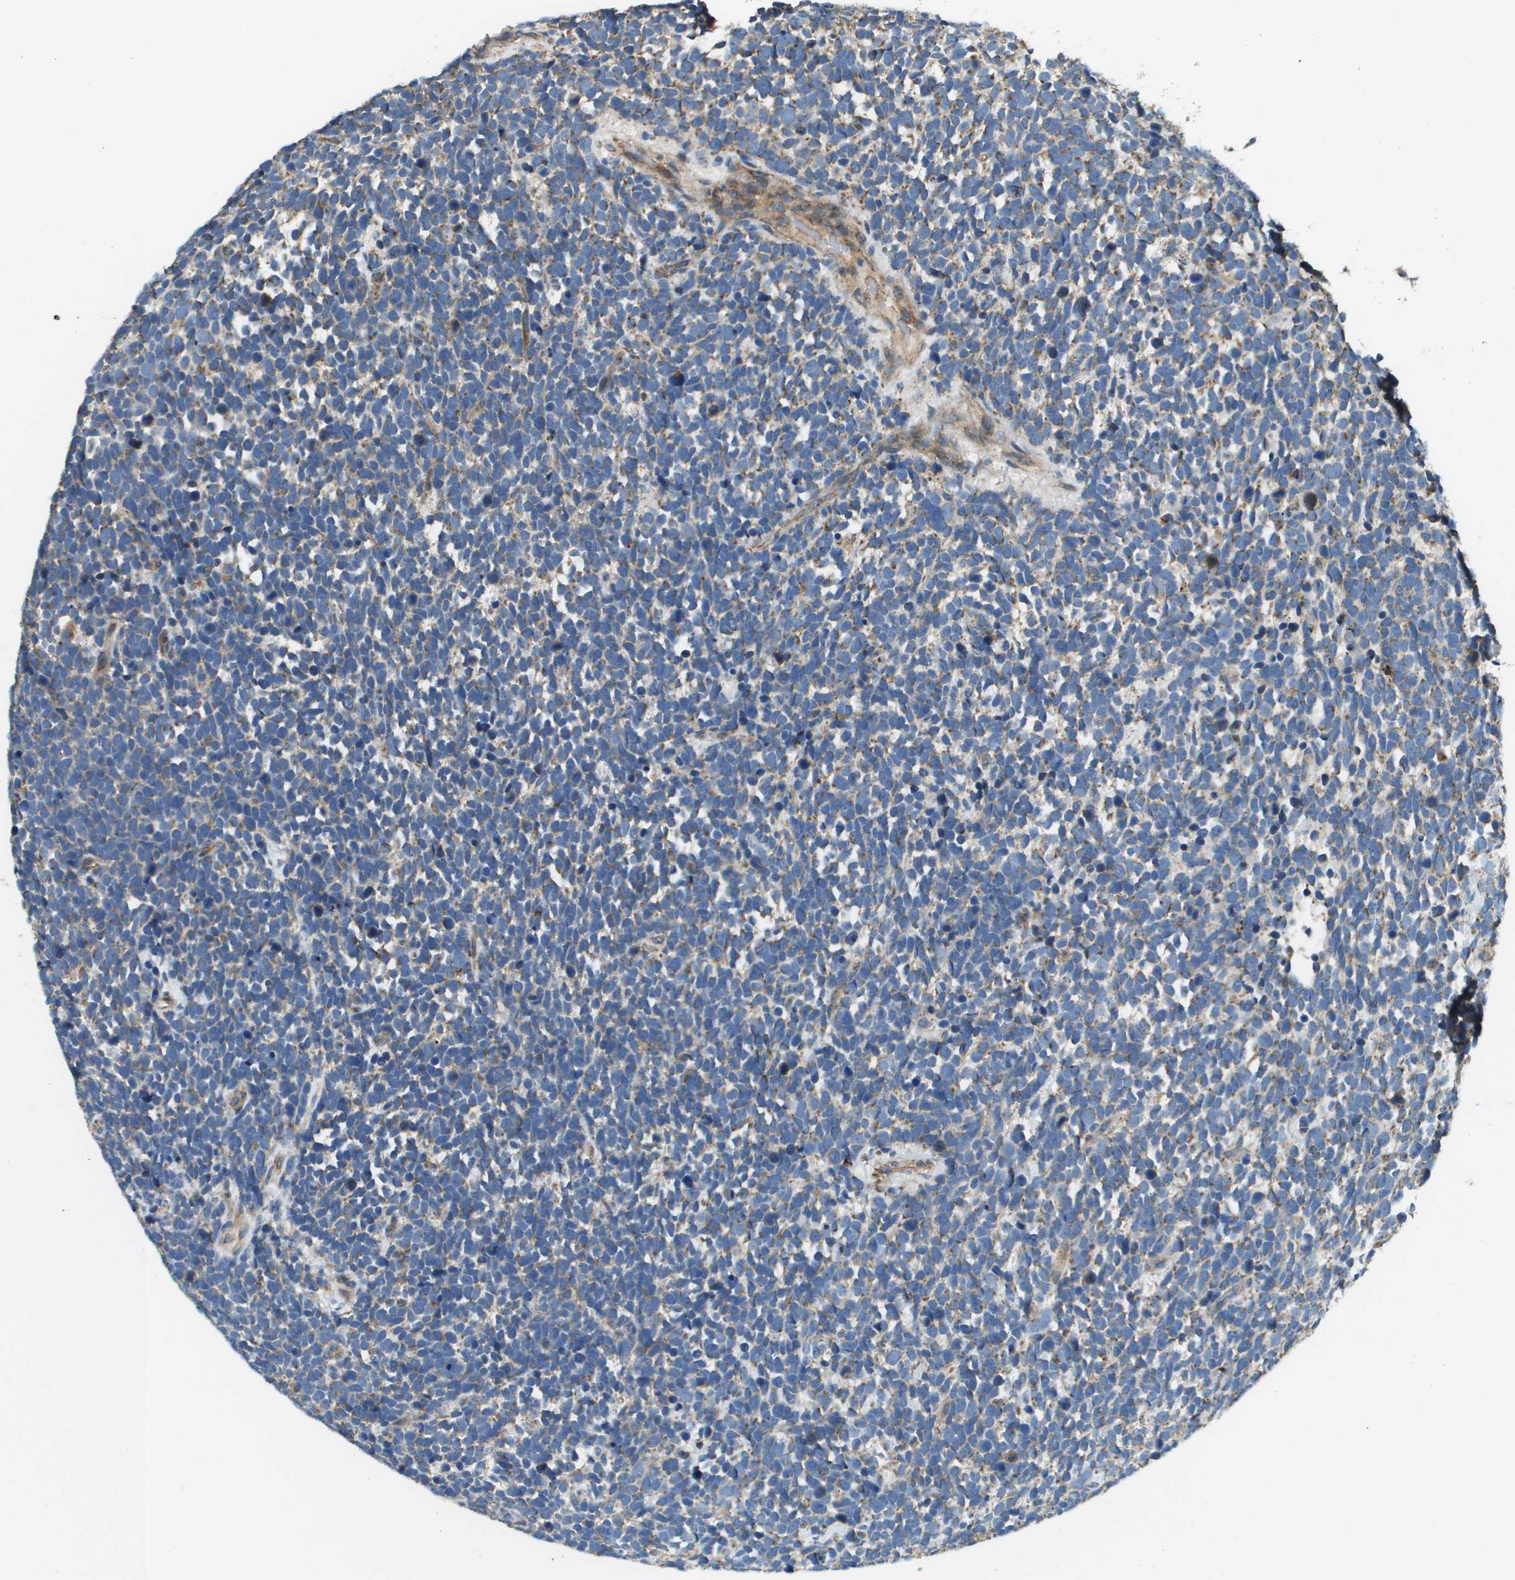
{"staining": {"intensity": "moderate", "quantity": "25%-75%", "location": "cytoplasmic/membranous"}, "tissue": "urothelial cancer", "cell_type": "Tumor cells", "image_type": "cancer", "snomed": [{"axis": "morphology", "description": "Urothelial carcinoma, High grade"}, {"axis": "topography", "description": "Urinary bladder"}], "caption": "Protein expression analysis of urothelial carcinoma (high-grade) displays moderate cytoplasmic/membranous staining in about 25%-75% of tumor cells.", "gene": "NRK", "patient": {"sex": "female", "age": 82}}